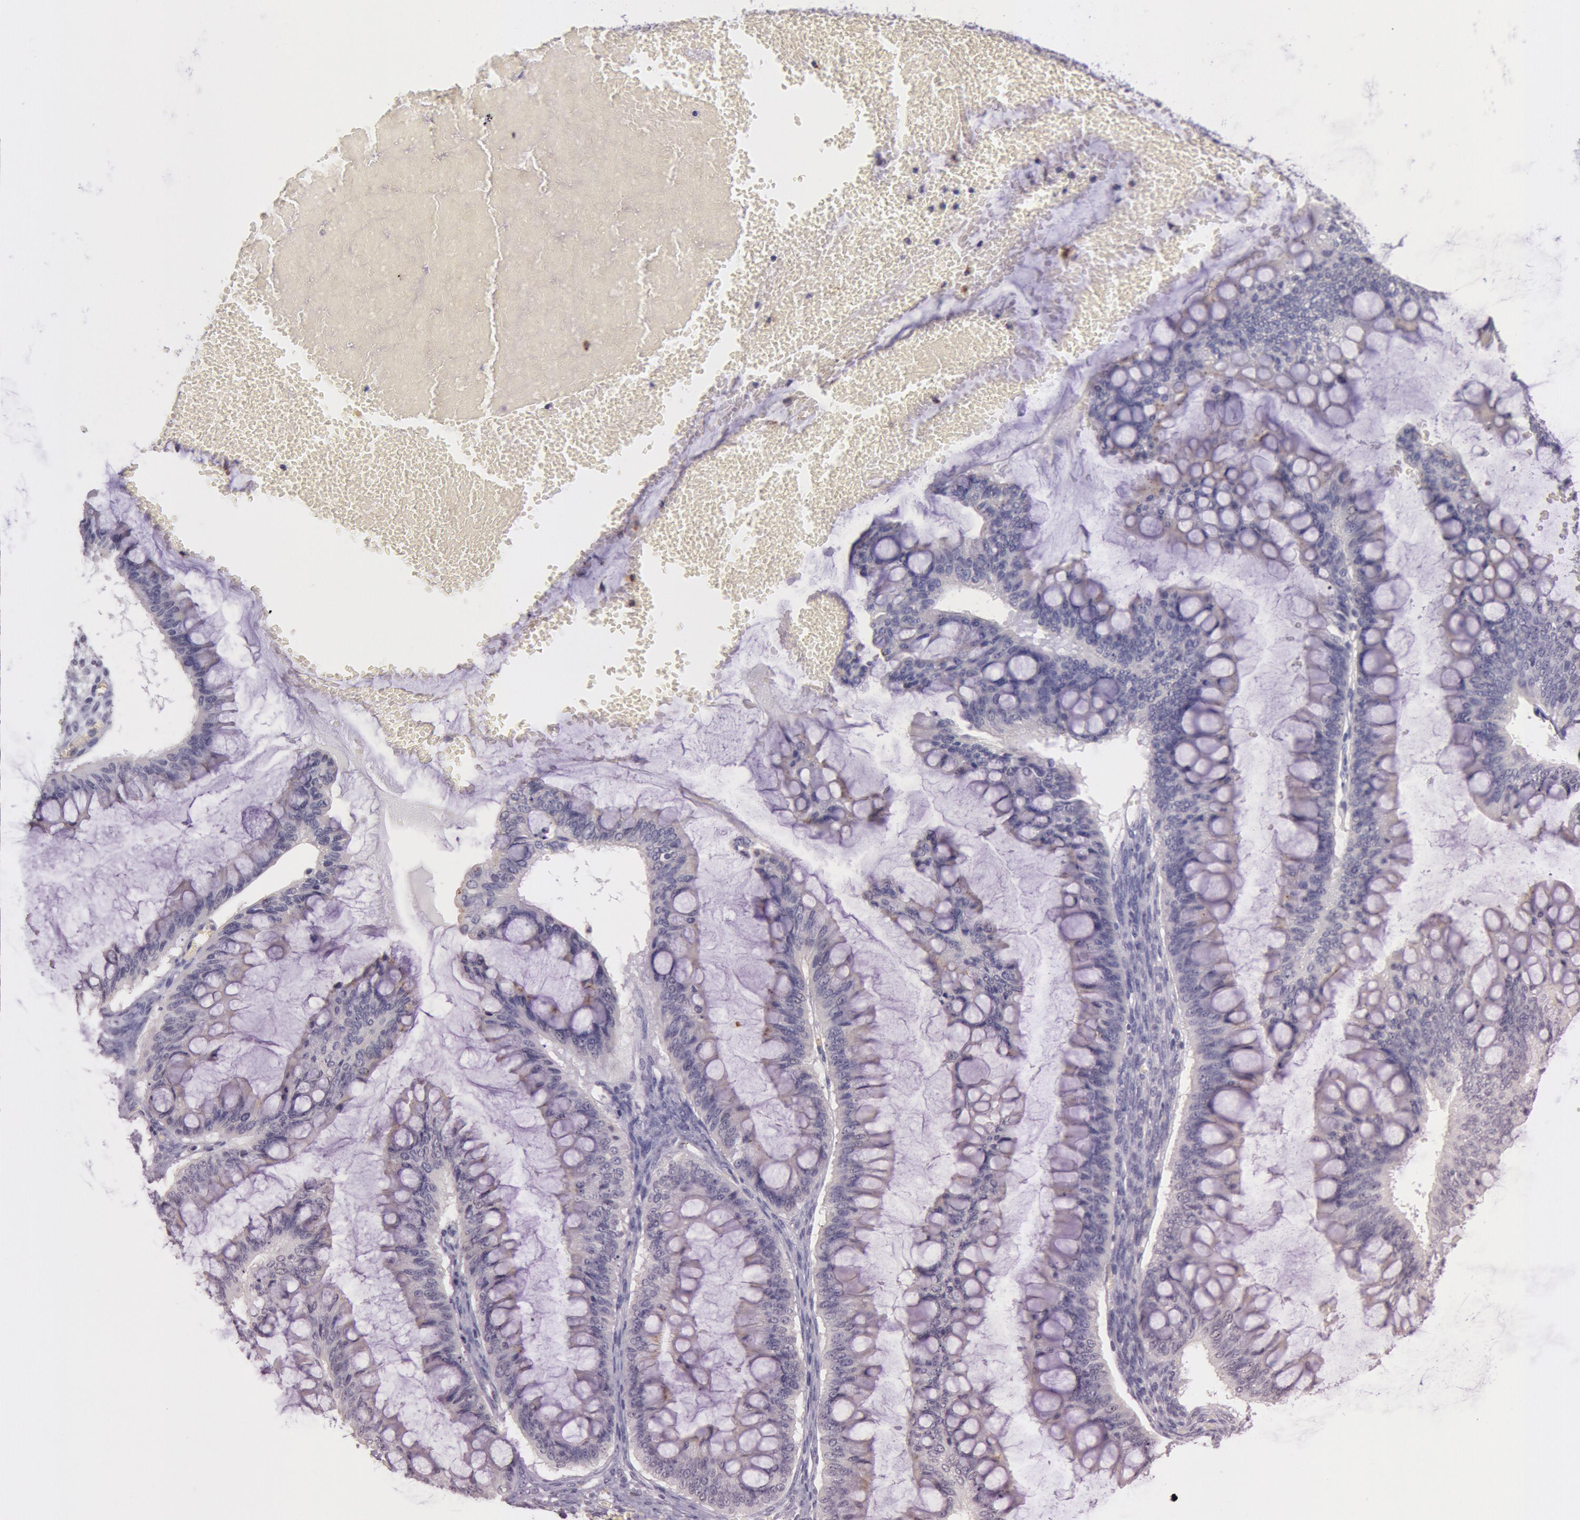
{"staining": {"intensity": "negative", "quantity": "none", "location": "none"}, "tissue": "ovarian cancer", "cell_type": "Tumor cells", "image_type": "cancer", "snomed": [{"axis": "morphology", "description": "Cystadenocarcinoma, mucinous, NOS"}, {"axis": "topography", "description": "Ovary"}], "caption": "Tumor cells are negative for brown protein staining in ovarian mucinous cystadenocarcinoma.", "gene": "KDM6A", "patient": {"sex": "female", "age": 73}}